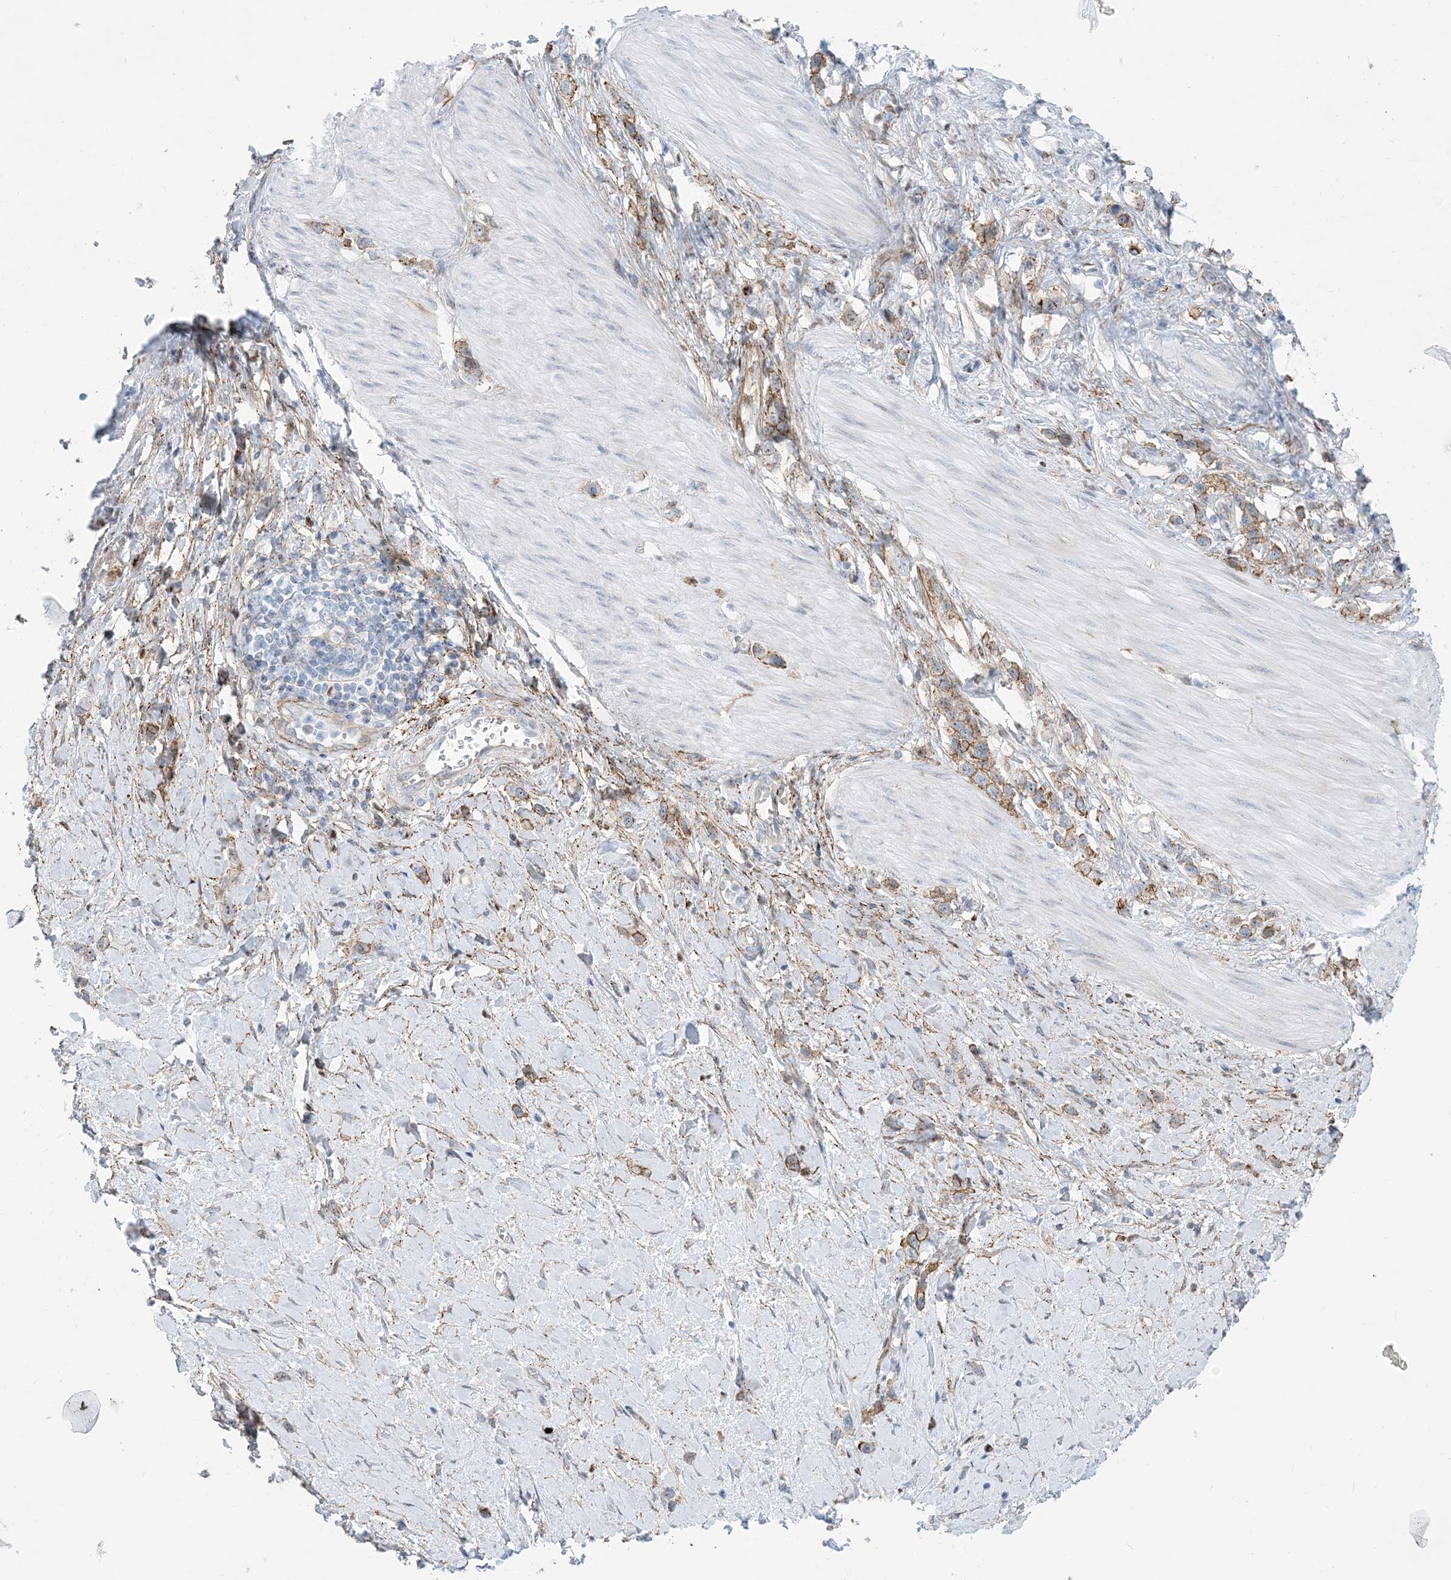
{"staining": {"intensity": "moderate", "quantity": "25%-75%", "location": "cytoplasmic/membranous"}, "tissue": "stomach cancer", "cell_type": "Tumor cells", "image_type": "cancer", "snomed": [{"axis": "morphology", "description": "Adenocarcinoma, NOS"}, {"axis": "topography", "description": "Stomach"}], "caption": "Stomach cancer (adenocarcinoma) stained for a protein (brown) shows moderate cytoplasmic/membranous positive staining in approximately 25%-75% of tumor cells.", "gene": "MARS2", "patient": {"sex": "female", "age": 65}}